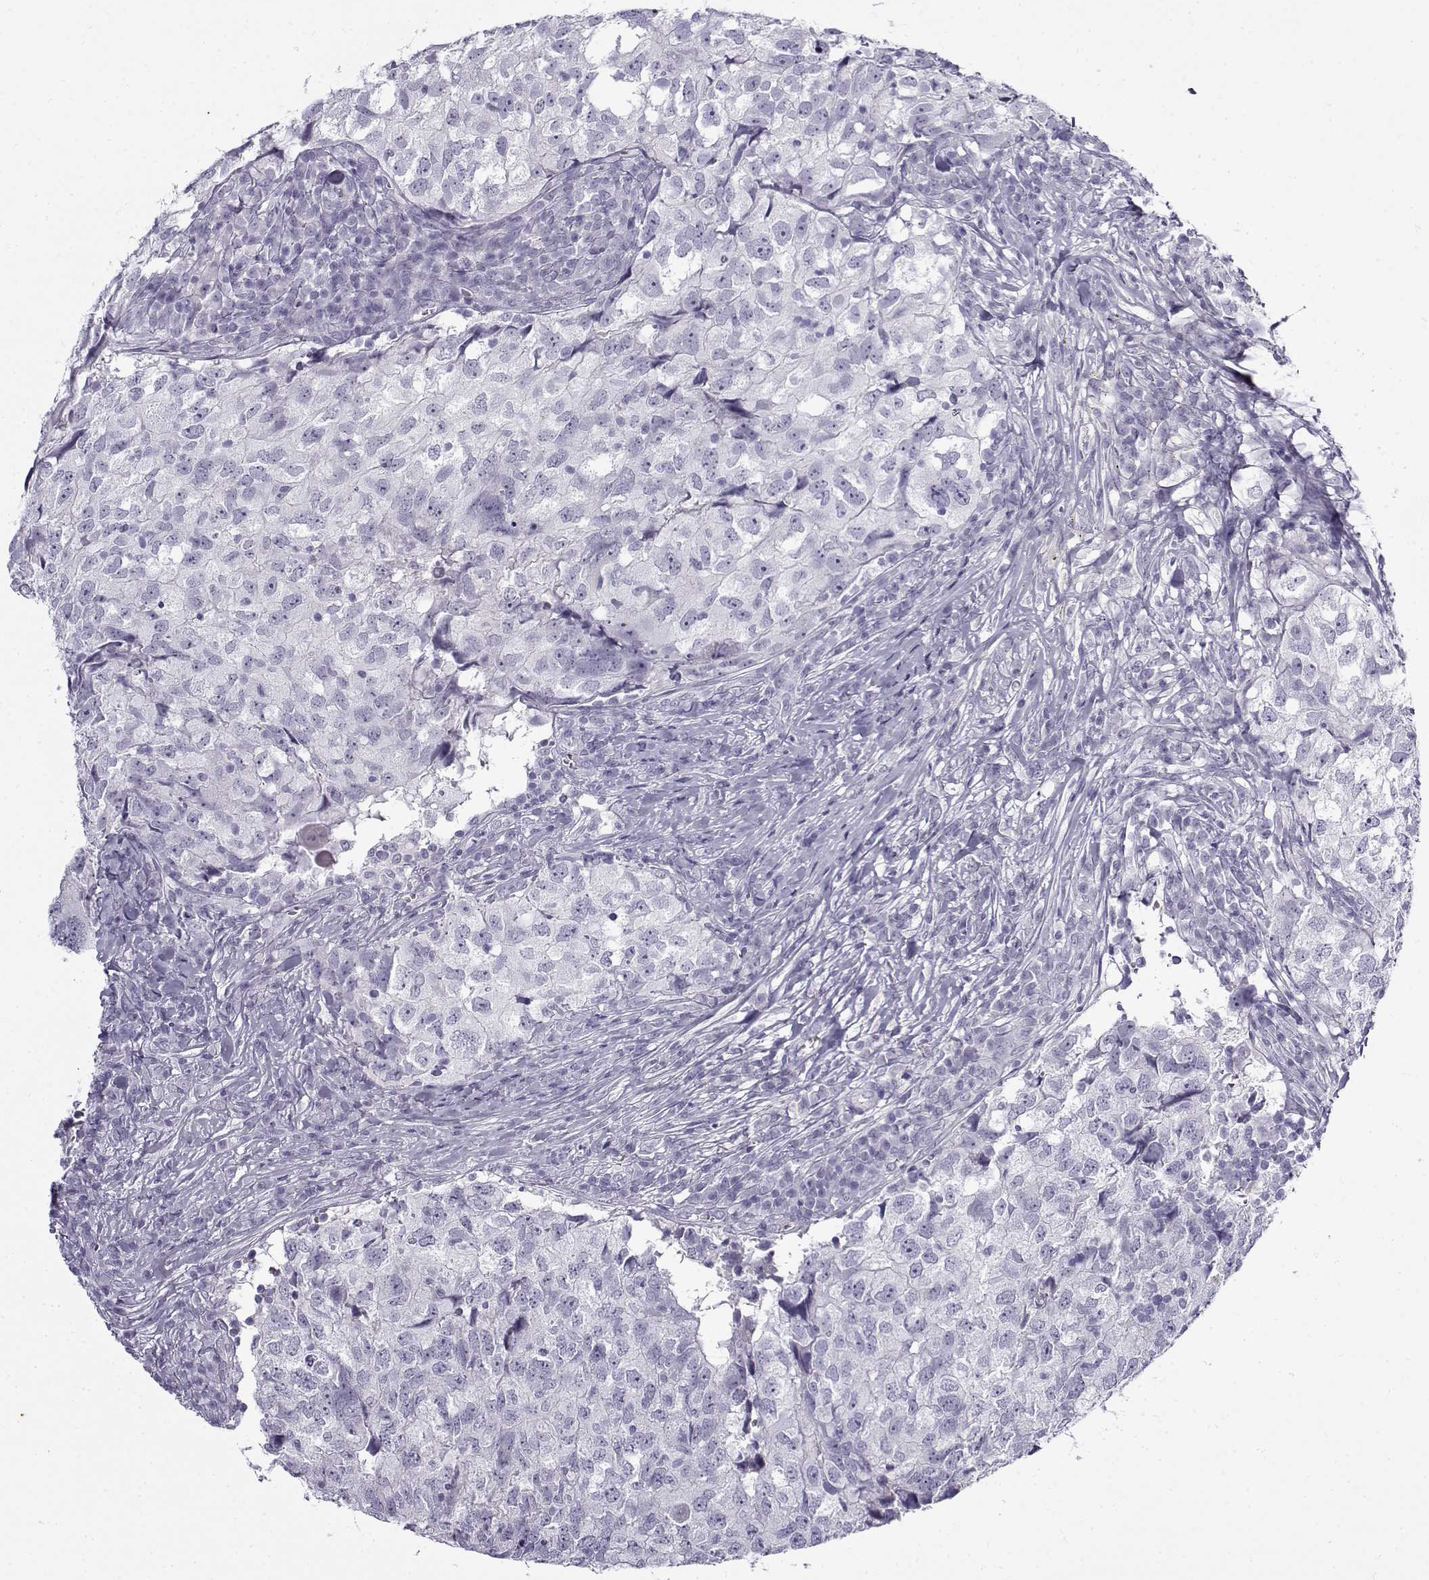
{"staining": {"intensity": "negative", "quantity": "none", "location": "none"}, "tissue": "breast cancer", "cell_type": "Tumor cells", "image_type": "cancer", "snomed": [{"axis": "morphology", "description": "Duct carcinoma"}, {"axis": "topography", "description": "Breast"}], "caption": "Tumor cells show no significant positivity in breast infiltrating ductal carcinoma.", "gene": "GTSF1L", "patient": {"sex": "female", "age": 30}}